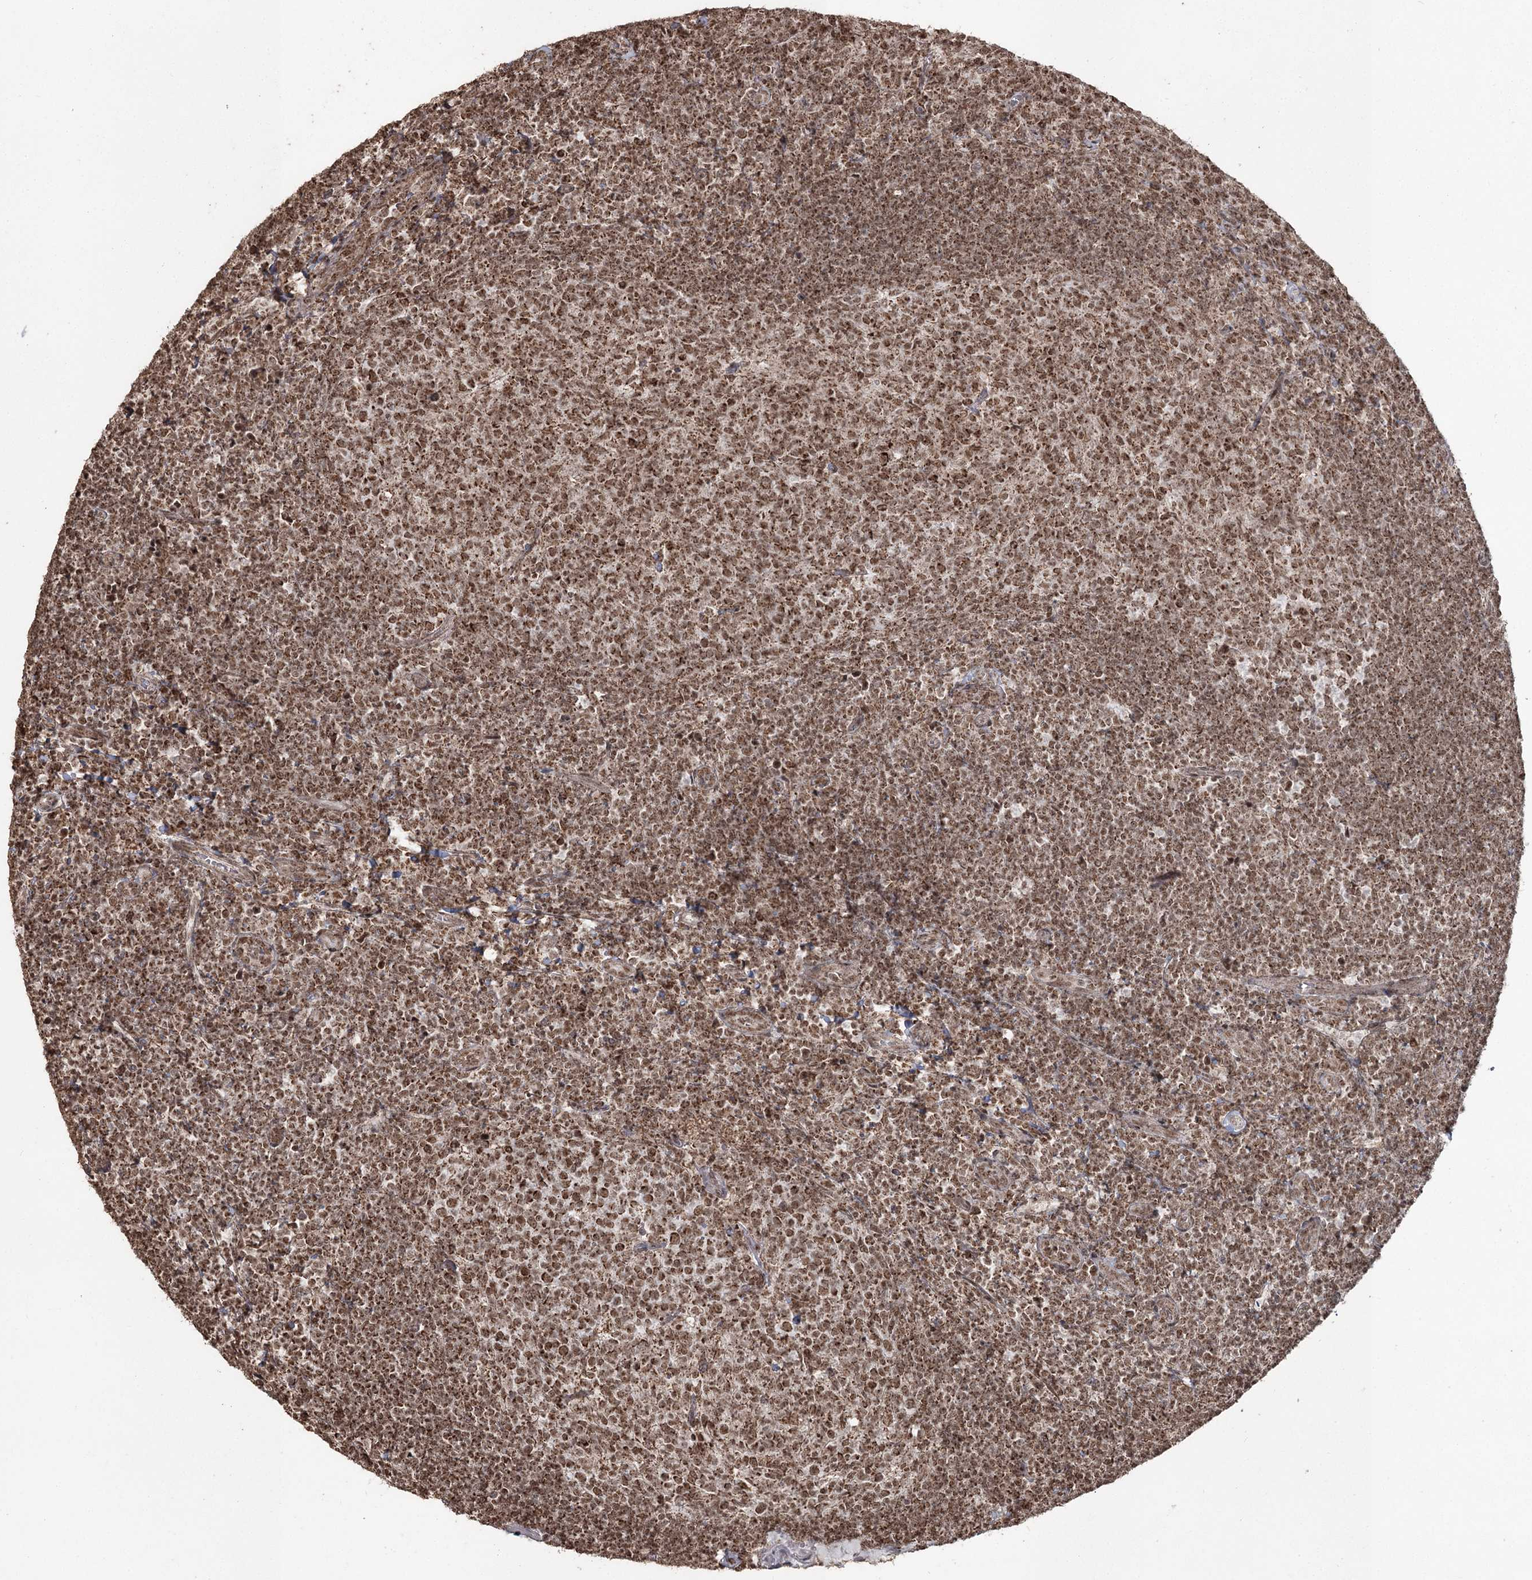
{"staining": {"intensity": "moderate", "quantity": ">75%", "location": "cytoplasmic/membranous,nuclear"}, "tissue": "tonsil", "cell_type": "Germinal center cells", "image_type": "normal", "snomed": [{"axis": "morphology", "description": "Normal tissue, NOS"}, {"axis": "topography", "description": "Tonsil"}], "caption": "DAB immunohistochemical staining of benign tonsil exhibits moderate cytoplasmic/membranous,nuclear protein positivity in approximately >75% of germinal center cells. The staining is performed using DAB (3,3'-diaminobenzidine) brown chromogen to label protein expression. The nuclei are counter-stained blue using hematoxylin.", "gene": "PDHX", "patient": {"sex": "female", "age": 10}}